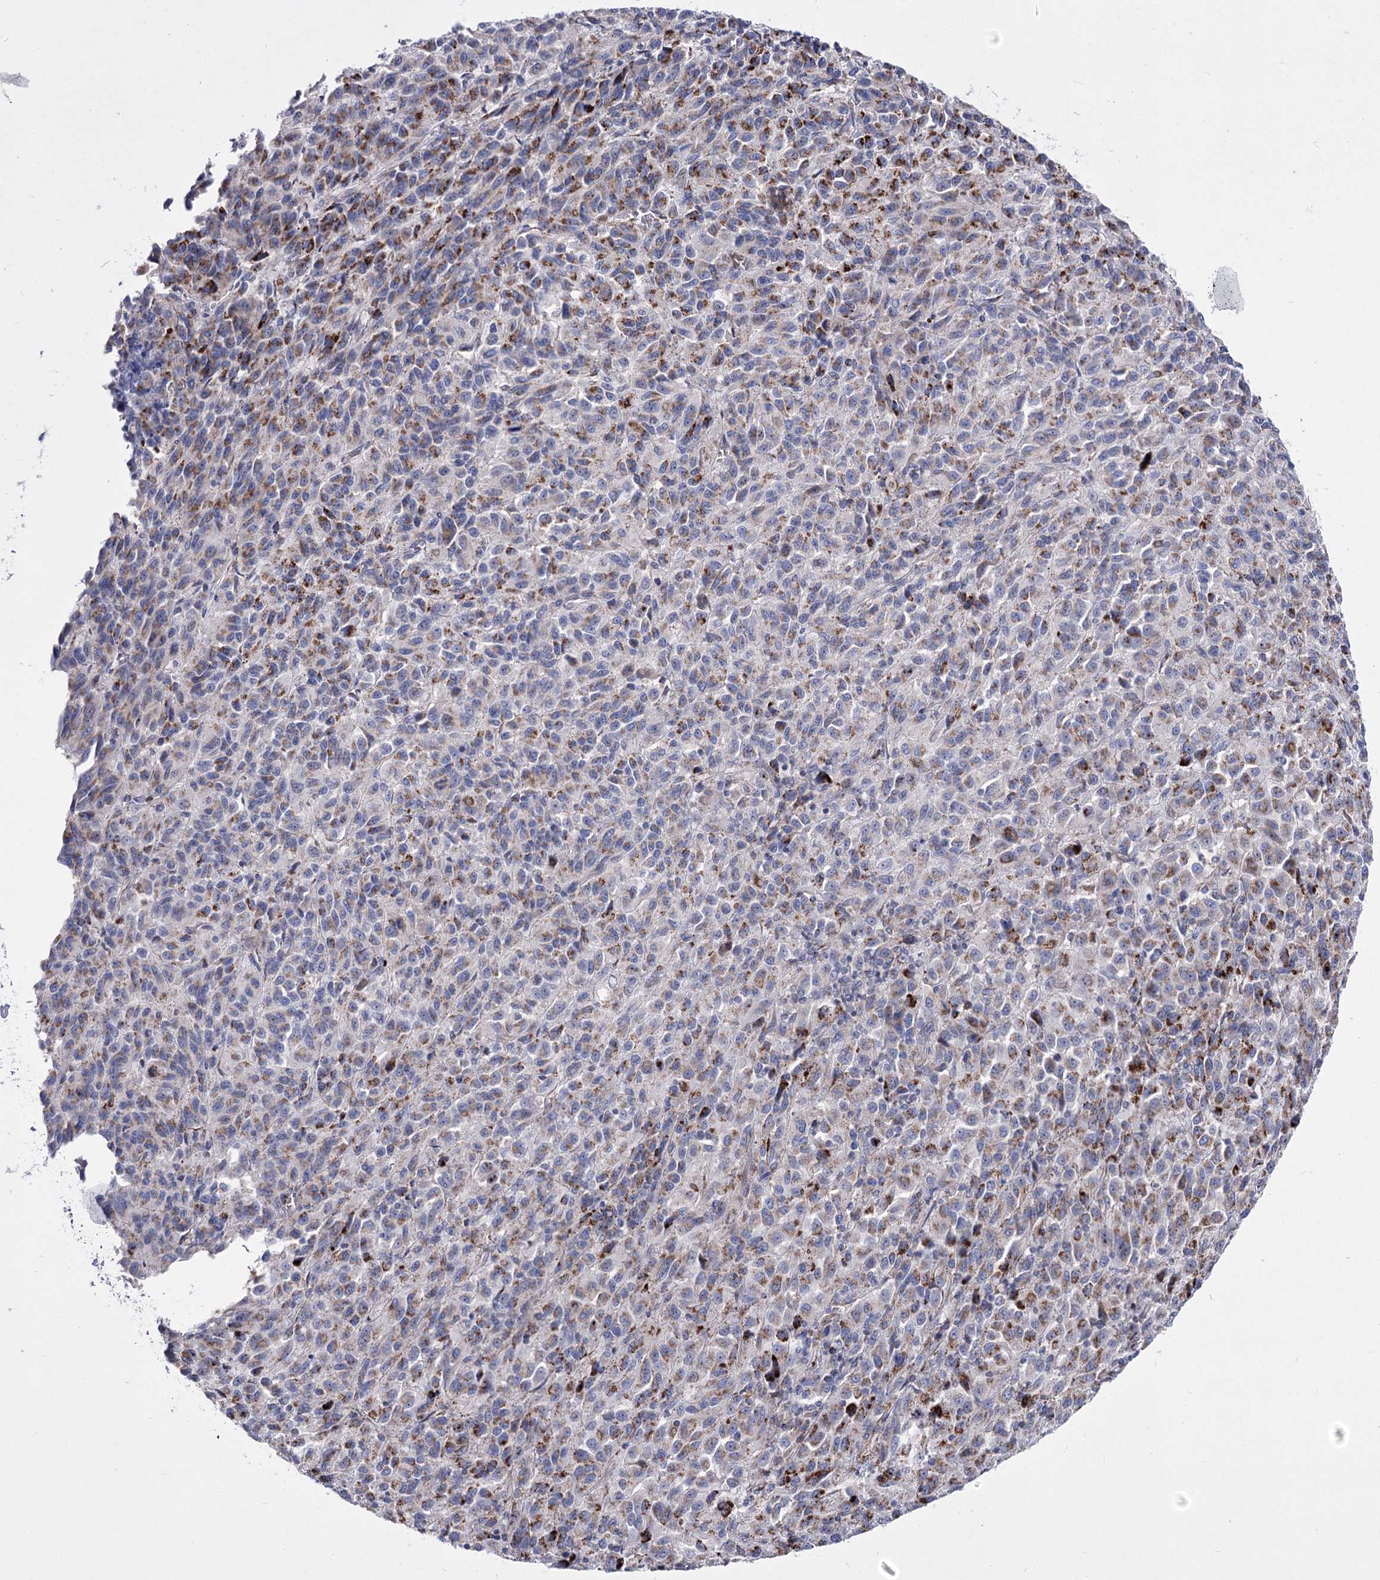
{"staining": {"intensity": "strong", "quantity": "25%-75%", "location": "cytoplasmic/membranous"}, "tissue": "melanoma", "cell_type": "Tumor cells", "image_type": "cancer", "snomed": [{"axis": "morphology", "description": "Malignant melanoma, Metastatic site"}, {"axis": "topography", "description": "Lung"}], "caption": "Immunohistochemistry (IHC) image of neoplastic tissue: malignant melanoma (metastatic site) stained using immunohistochemistry (IHC) shows high levels of strong protein expression localized specifically in the cytoplasmic/membranous of tumor cells, appearing as a cytoplasmic/membranous brown color.", "gene": "OSBPL5", "patient": {"sex": "male", "age": 64}}